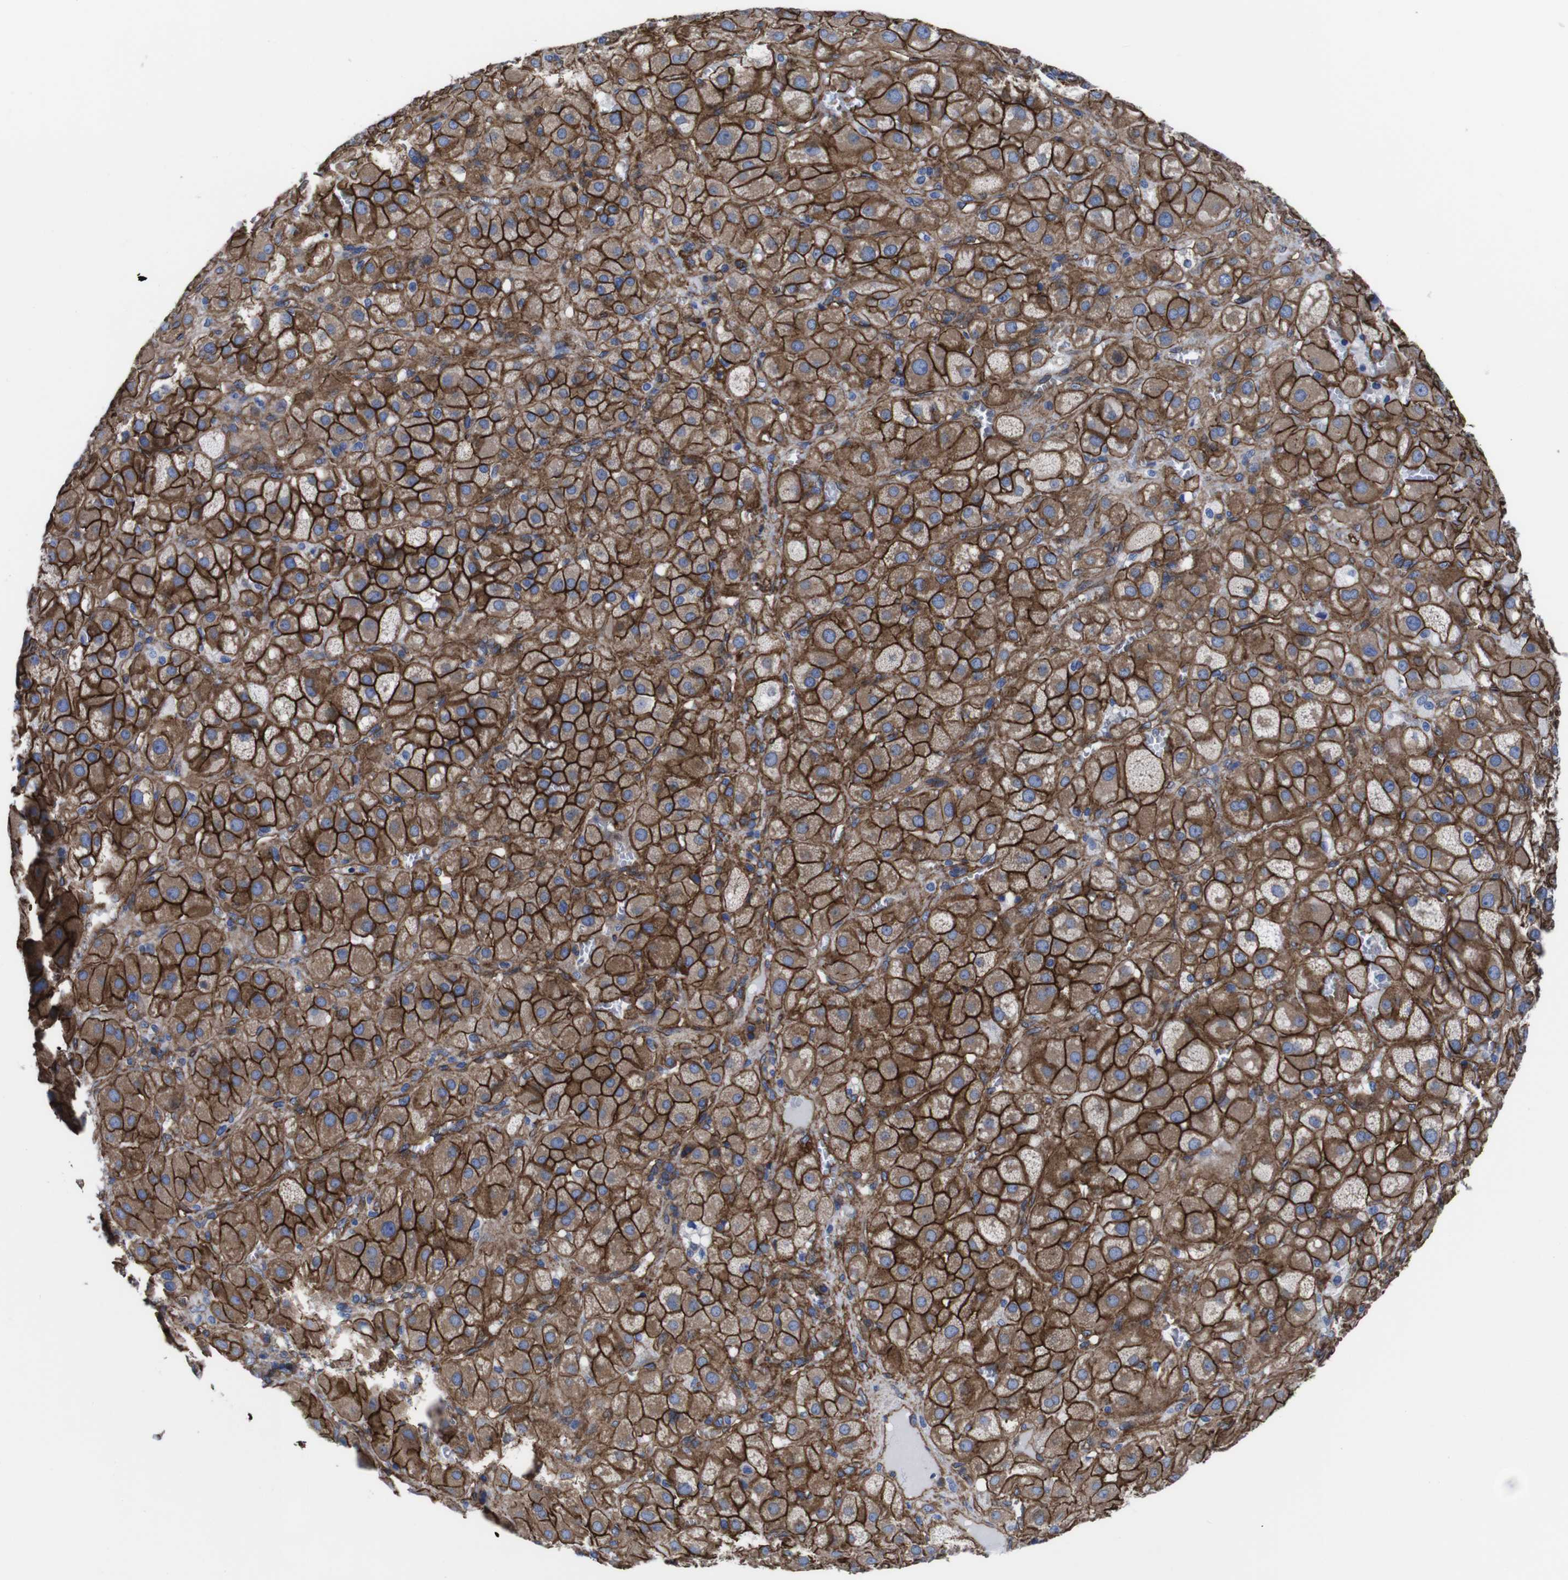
{"staining": {"intensity": "strong", "quantity": ">75%", "location": "cytoplasmic/membranous"}, "tissue": "adrenal gland", "cell_type": "Glandular cells", "image_type": "normal", "snomed": [{"axis": "morphology", "description": "Normal tissue, NOS"}, {"axis": "topography", "description": "Adrenal gland"}], "caption": "Adrenal gland stained for a protein (brown) shows strong cytoplasmic/membranous positive staining in approximately >75% of glandular cells.", "gene": "SPTBN1", "patient": {"sex": "female", "age": 47}}